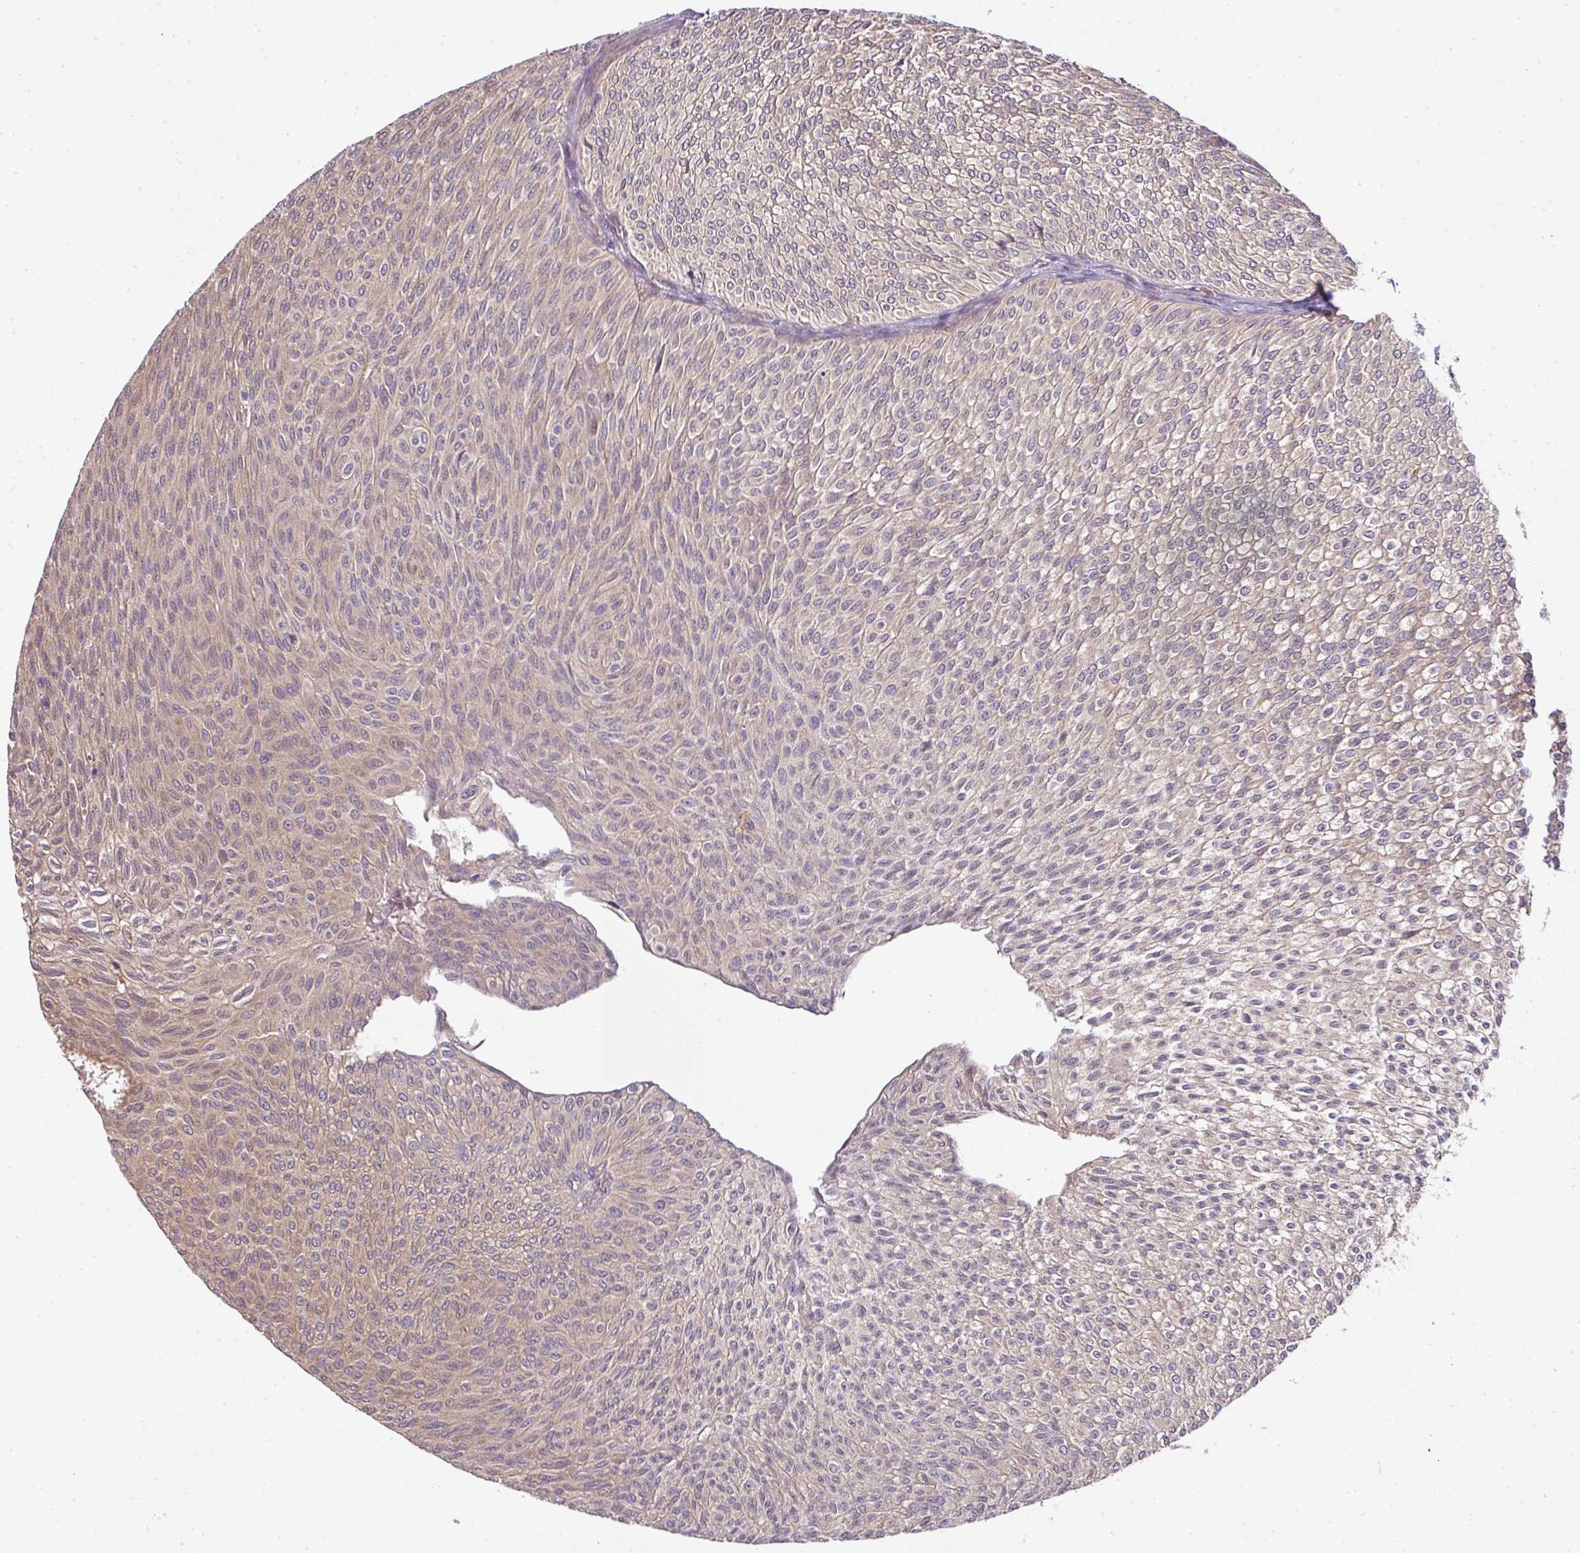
{"staining": {"intensity": "weak", "quantity": "25%-75%", "location": "cytoplasmic/membranous"}, "tissue": "urothelial cancer", "cell_type": "Tumor cells", "image_type": "cancer", "snomed": [{"axis": "morphology", "description": "Urothelial carcinoma, Low grade"}, {"axis": "topography", "description": "Urinary bladder"}], "caption": "IHC histopathology image of urothelial cancer stained for a protein (brown), which shows low levels of weak cytoplasmic/membranous expression in approximately 25%-75% of tumor cells.", "gene": "TCL1B", "patient": {"sex": "male", "age": 91}}